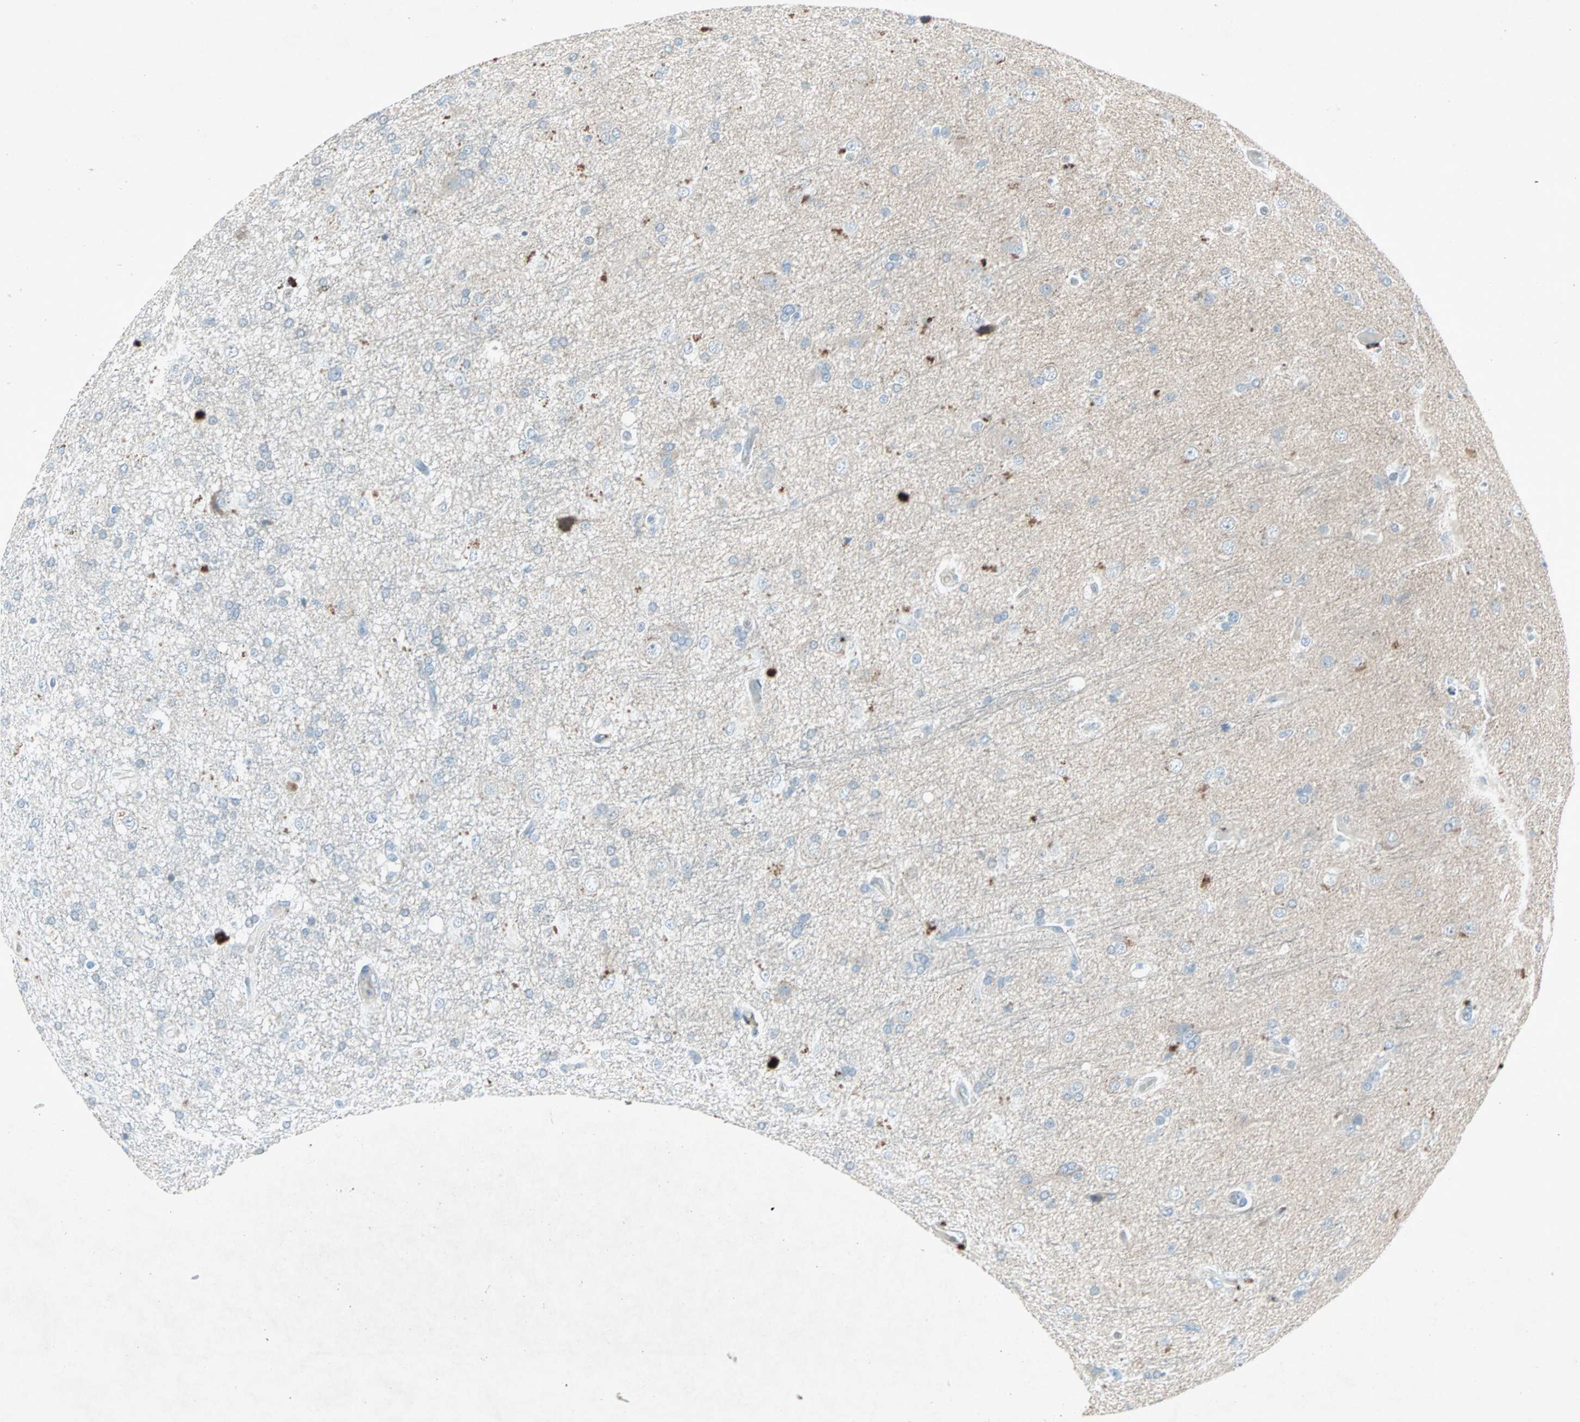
{"staining": {"intensity": "strong", "quantity": "<25%", "location": "cytoplasmic/membranous"}, "tissue": "glioma", "cell_type": "Tumor cells", "image_type": "cancer", "snomed": [{"axis": "morphology", "description": "Glioma, malignant, High grade"}, {"axis": "topography", "description": "Brain"}], "caption": "IHC image of neoplastic tissue: glioma stained using immunohistochemistry exhibits medium levels of strong protein expression localized specifically in the cytoplasmic/membranous of tumor cells, appearing as a cytoplasmic/membranous brown color.", "gene": "LANCL3", "patient": {"sex": "male", "age": 33}}